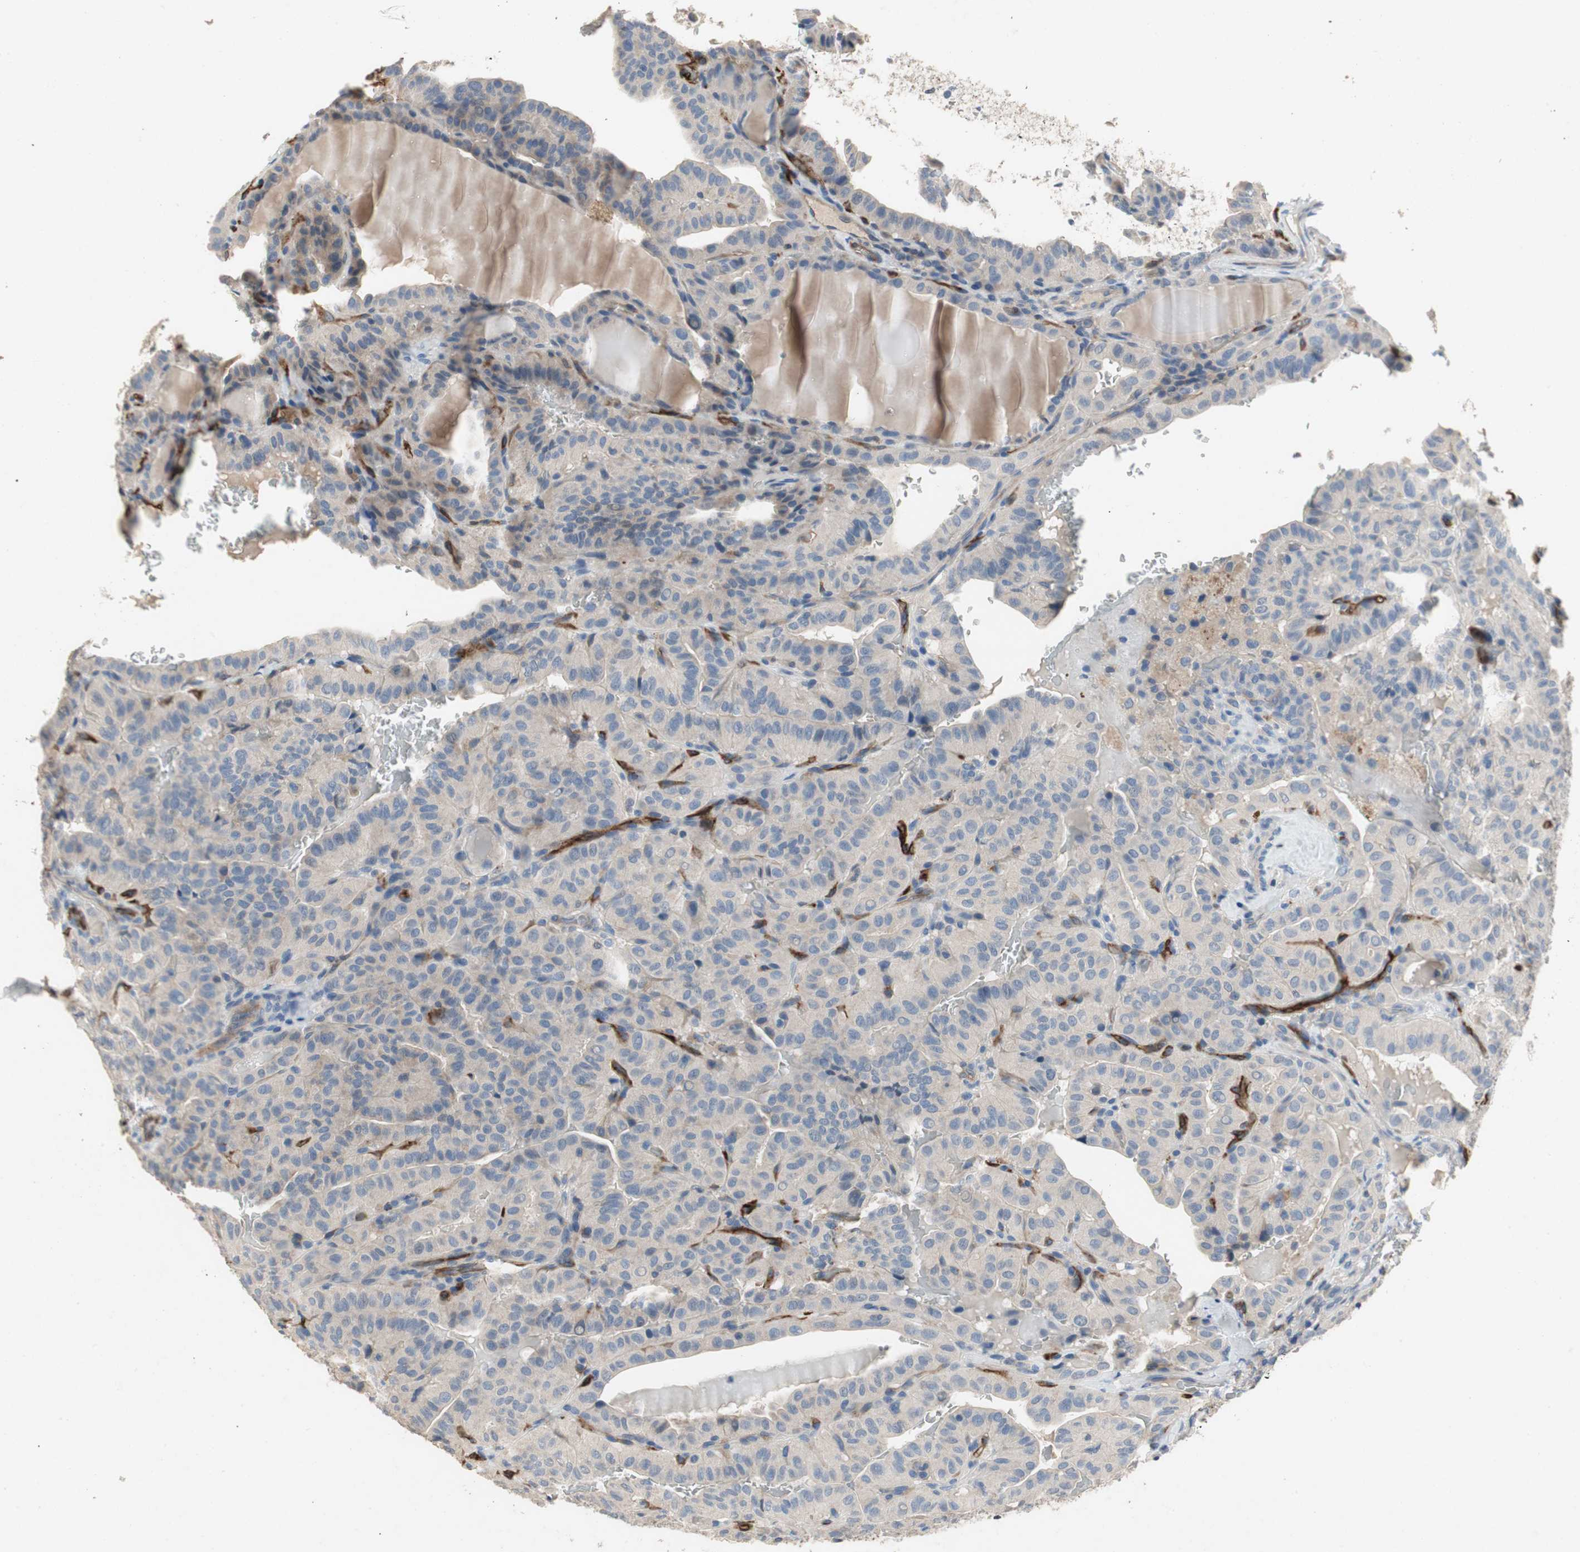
{"staining": {"intensity": "negative", "quantity": "none", "location": "none"}, "tissue": "thyroid cancer", "cell_type": "Tumor cells", "image_type": "cancer", "snomed": [{"axis": "morphology", "description": "Papillary adenocarcinoma, NOS"}, {"axis": "topography", "description": "Thyroid gland"}], "caption": "DAB (3,3'-diaminobenzidine) immunohistochemical staining of papillary adenocarcinoma (thyroid) shows no significant staining in tumor cells.", "gene": "ALPL", "patient": {"sex": "male", "age": 77}}